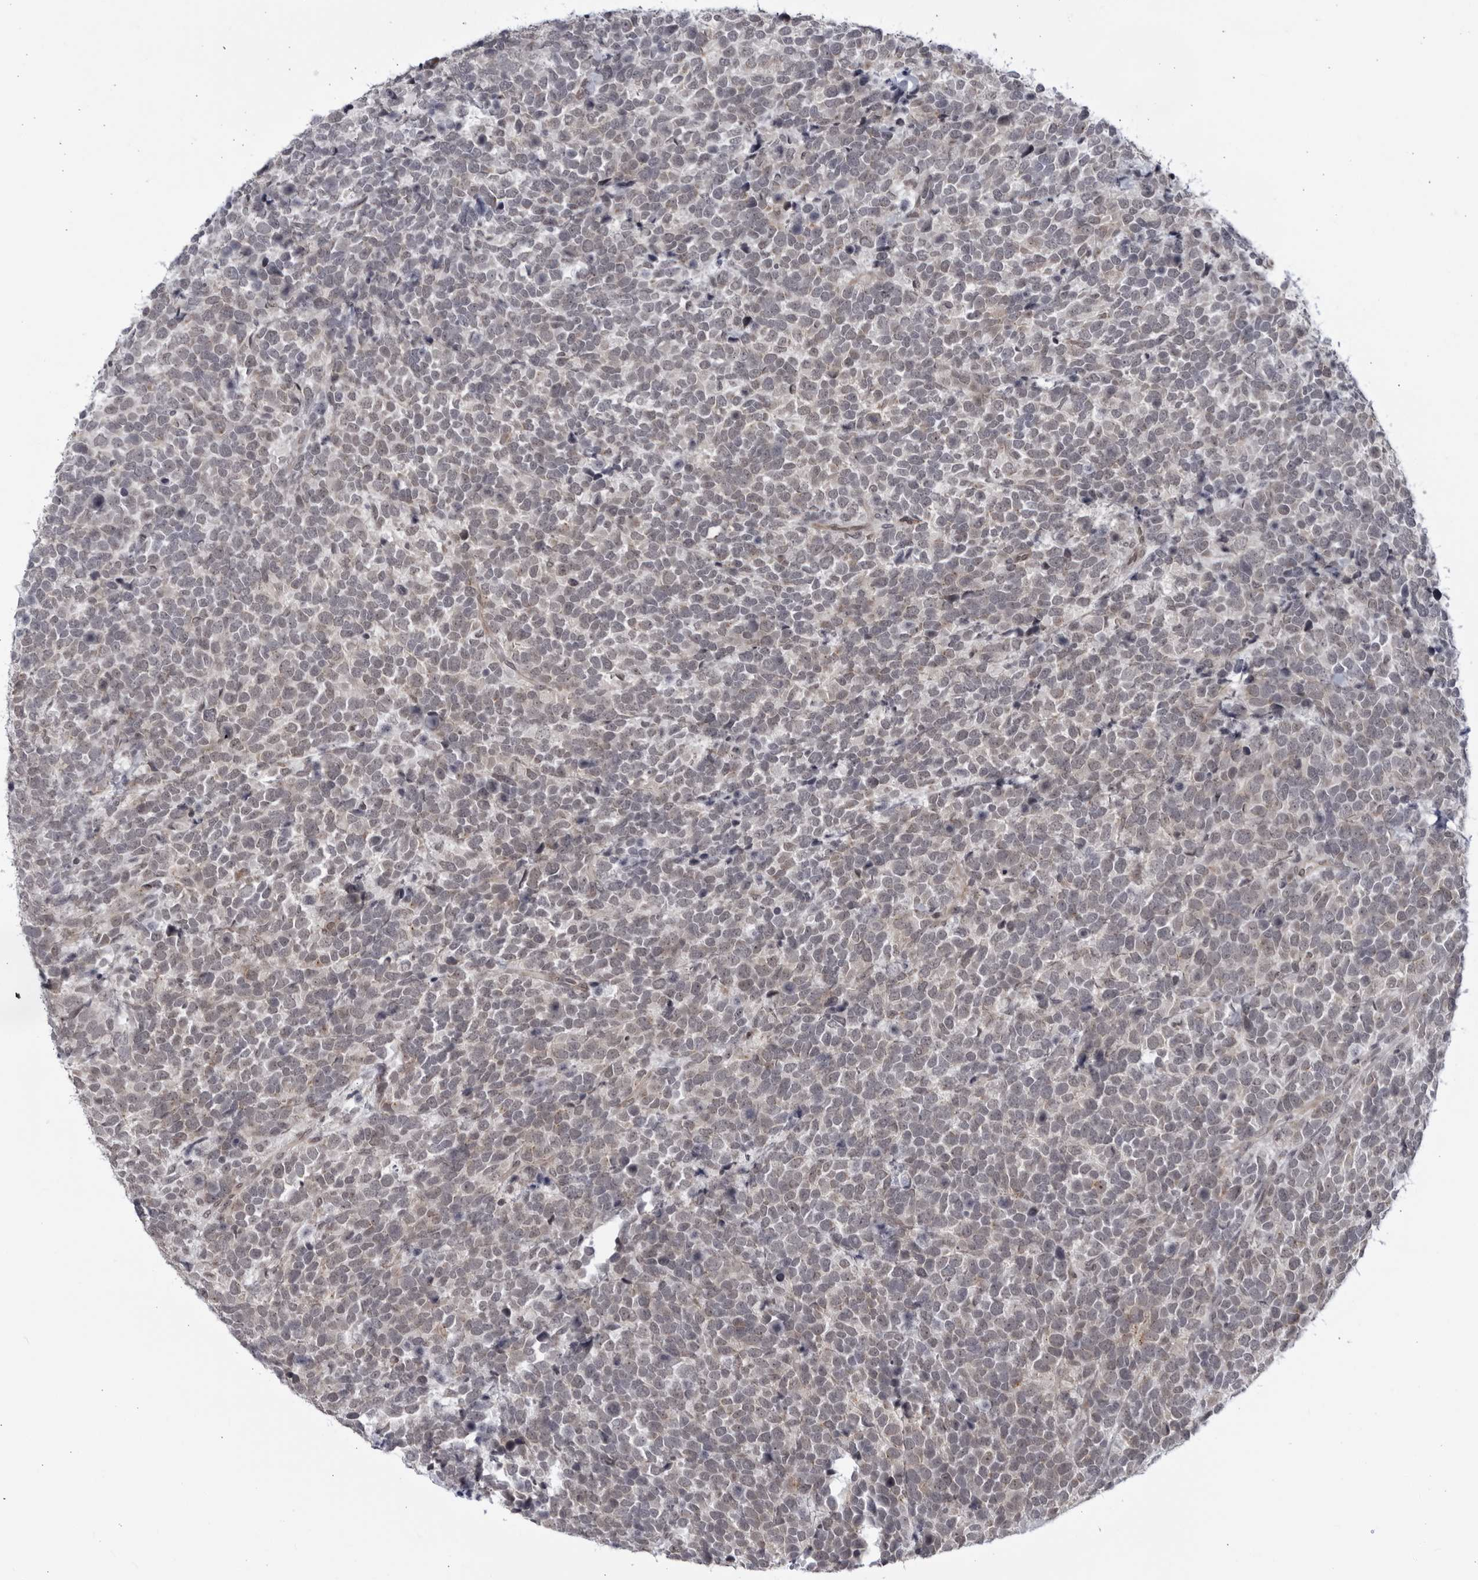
{"staining": {"intensity": "negative", "quantity": "none", "location": "none"}, "tissue": "urothelial cancer", "cell_type": "Tumor cells", "image_type": "cancer", "snomed": [{"axis": "morphology", "description": "Urothelial carcinoma, High grade"}, {"axis": "topography", "description": "Urinary bladder"}], "caption": "This is an immunohistochemistry (IHC) image of human urothelial cancer. There is no staining in tumor cells.", "gene": "ITGB3BP", "patient": {"sex": "female", "age": 82}}